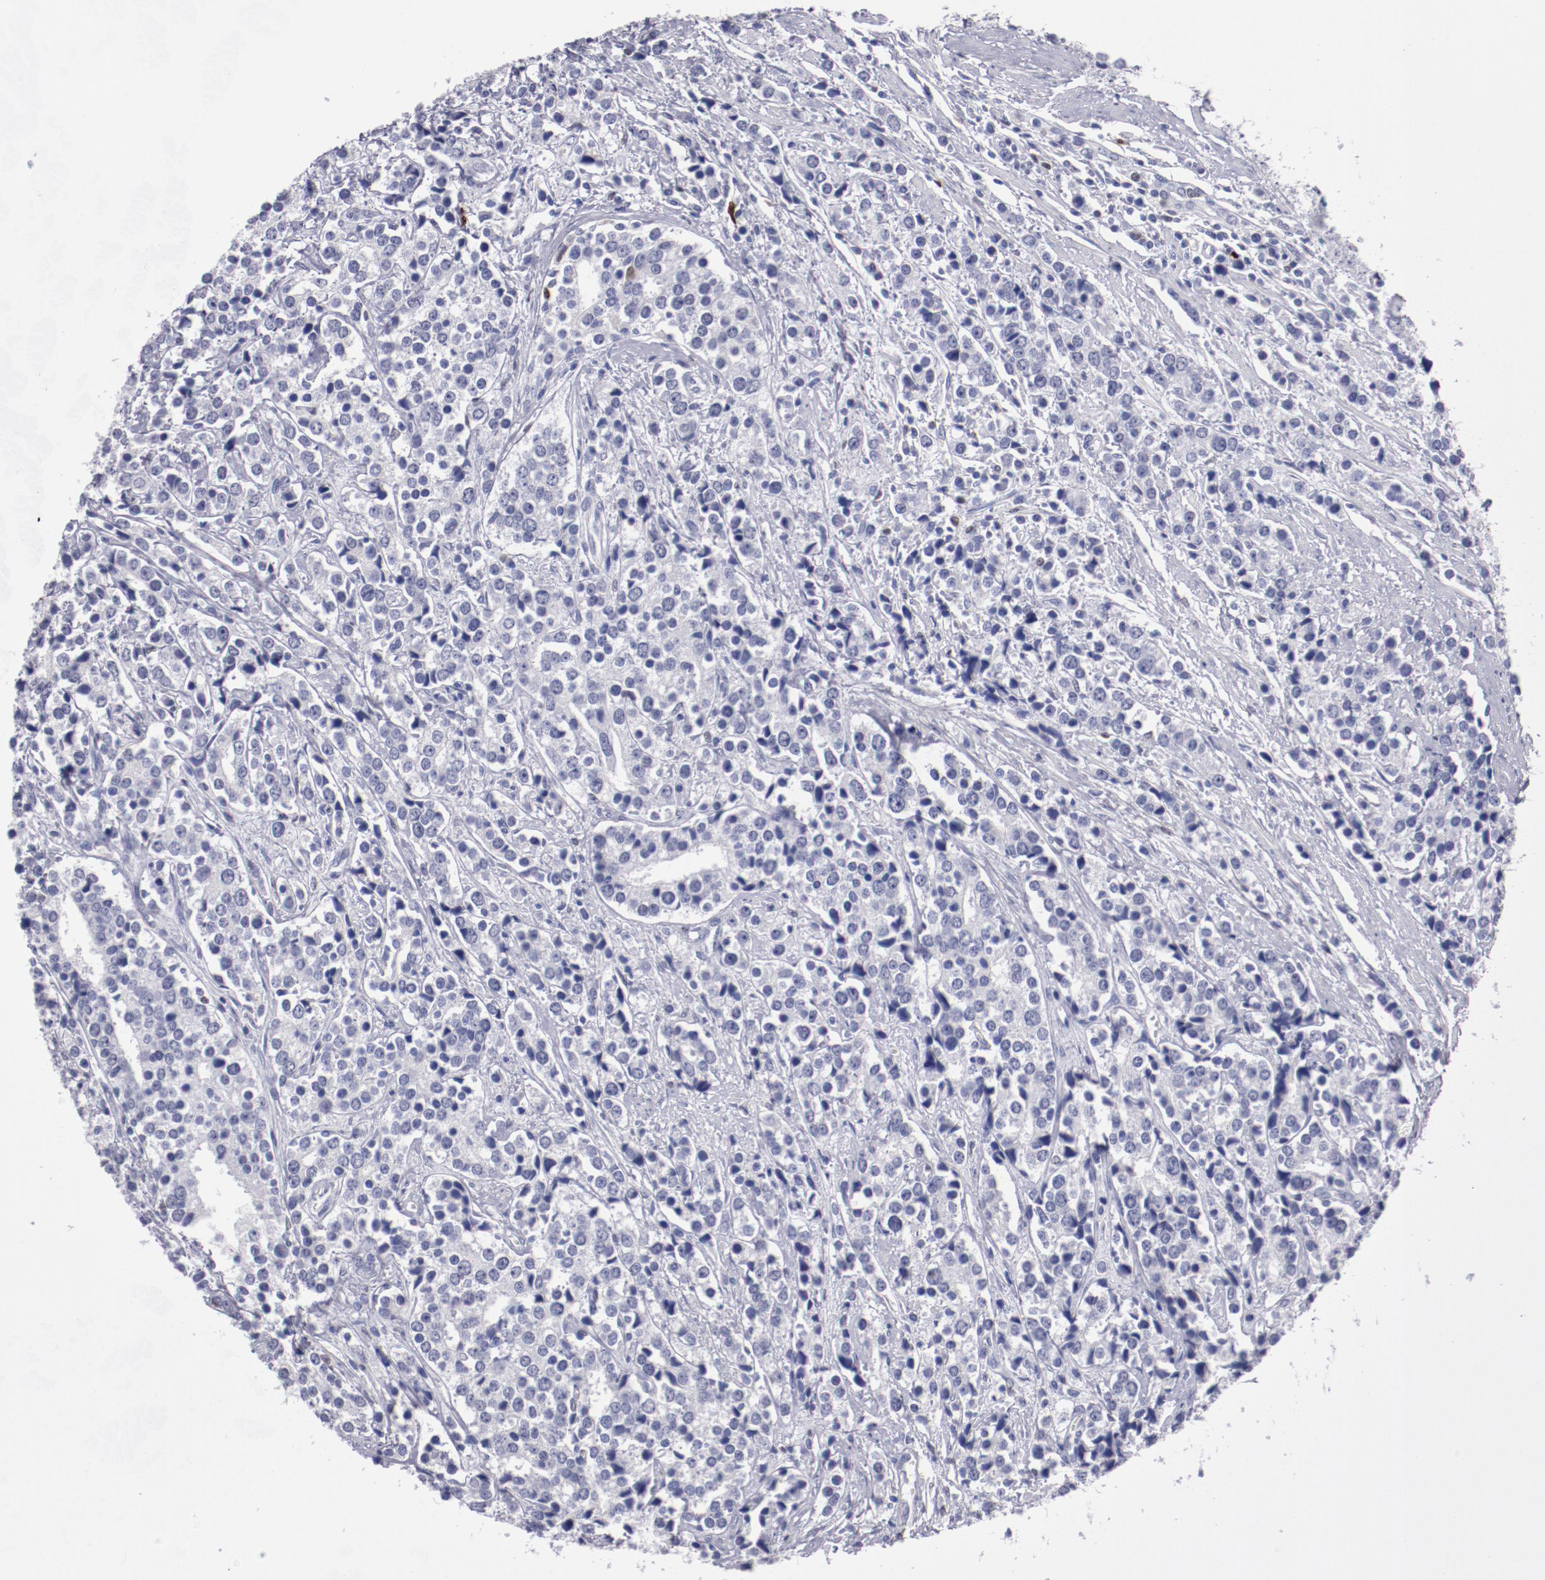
{"staining": {"intensity": "negative", "quantity": "none", "location": "none"}, "tissue": "prostate cancer", "cell_type": "Tumor cells", "image_type": "cancer", "snomed": [{"axis": "morphology", "description": "Adenocarcinoma, High grade"}, {"axis": "topography", "description": "Prostate"}], "caption": "Immunohistochemistry (IHC) of high-grade adenocarcinoma (prostate) reveals no positivity in tumor cells.", "gene": "IRF8", "patient": {"sex": "male", "age": 71}}